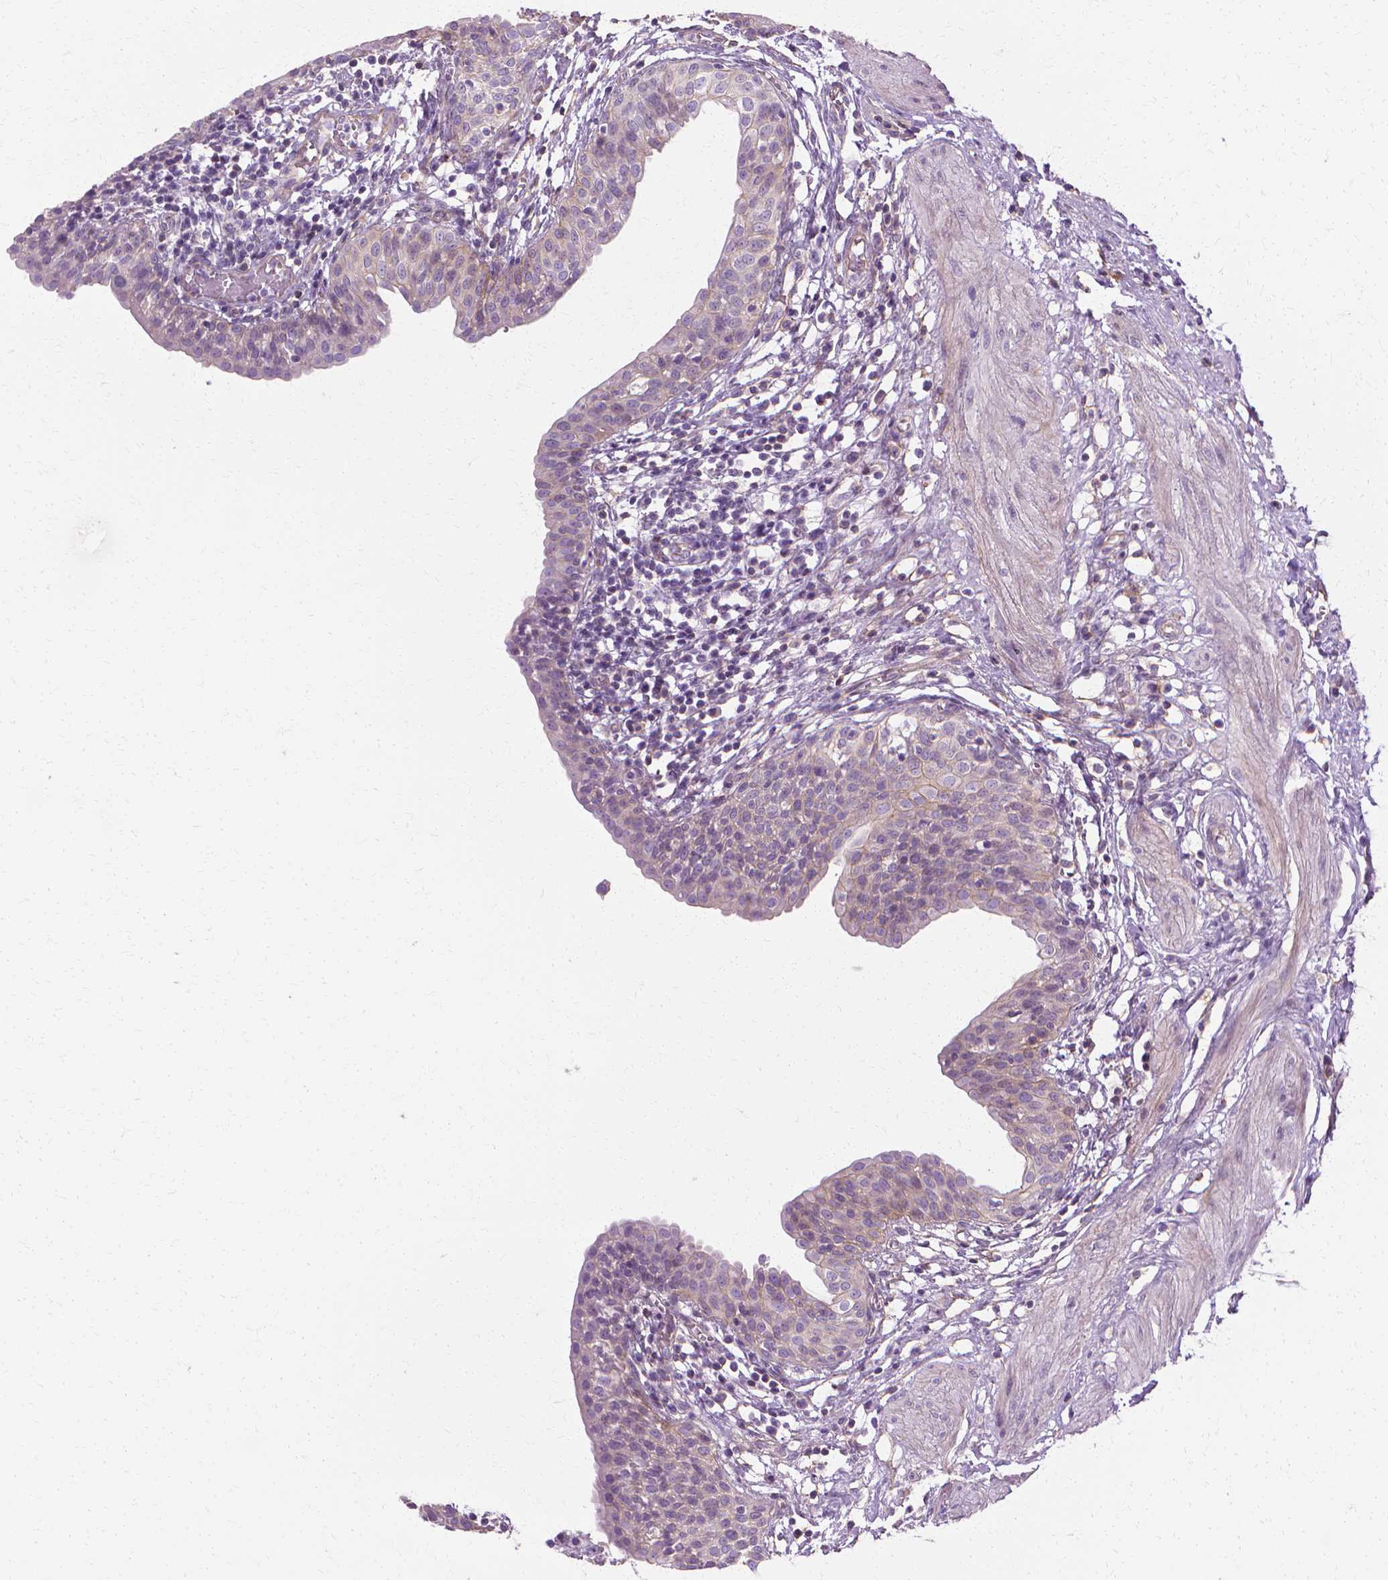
{"staining": {"intensity": "negative", "quantity": "none", "location": "none"}, "tissue": "urinary bladder", "cell_type": "Urothelial cells", "image_type": "normal", "snomed": [{"axis": "morphology", "description": "Normal tissue, NOS"}, {"axis": "topography", "description": "Urinary bladder"}], "caption": "High power microscopy photomicrograph of an immunohistochemistry photomicrograph of unremarkable urinary bladder, revealing no significant staining in urothelial cells. The staining was performed using DAB to visualize the protein expression in brown, while the nuclei were stained in blue with hematoxylin (Magnification: 20x).", "gene": "CFAP157", "patient": {"sex": "male", "age": 55}}